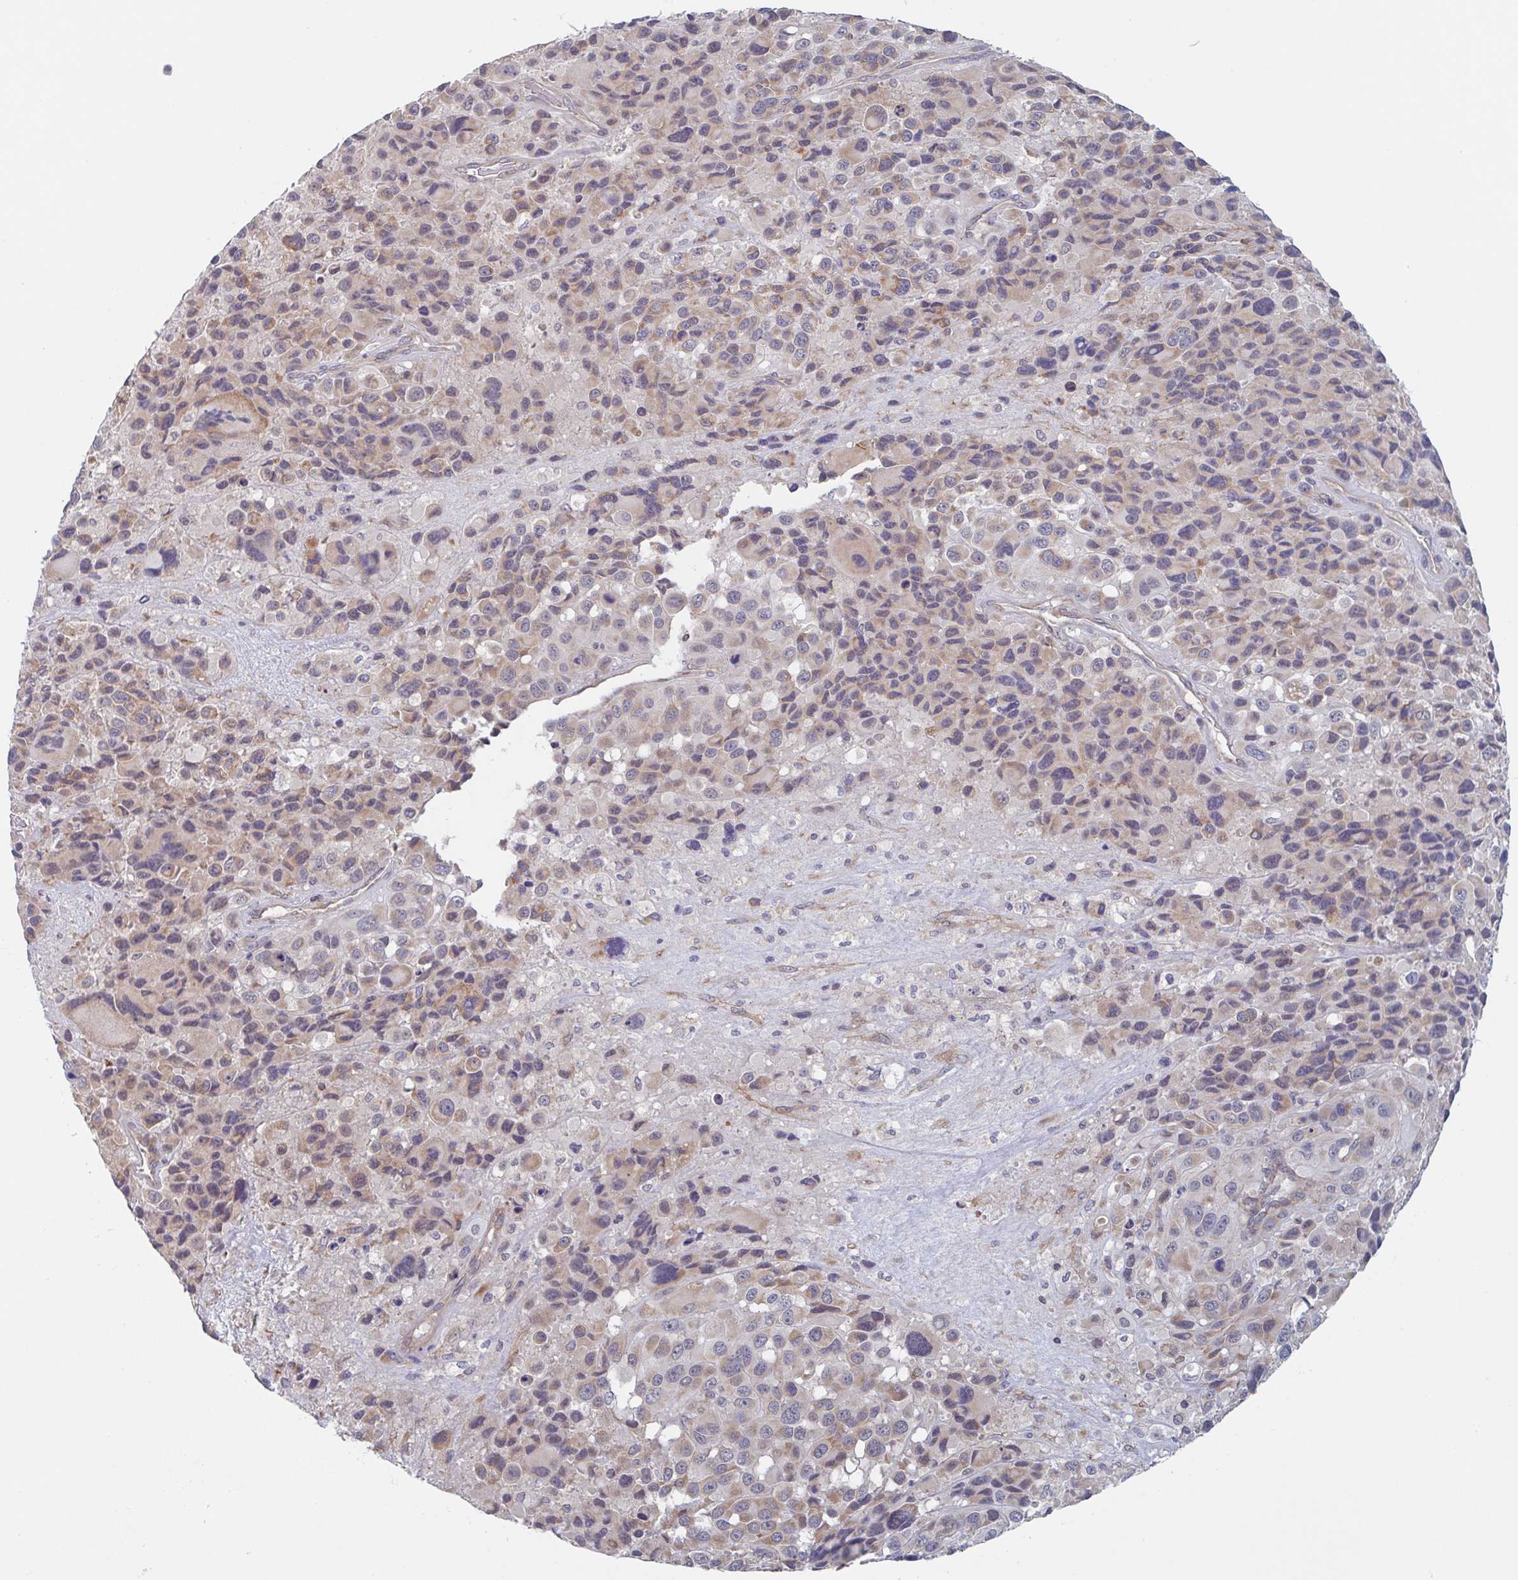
{"staining": {"intensity": "weak", "quantity": ">75%", "location": "cytoplasmic/membranous"}, "tissue": "melanoma", "cell_type": "Tumor cells", "image_type": "cancer", "snomed": [{"axis": "morphology", "description": "Malignant melanoma, Metastatic site"}, {"axis": "topography", "description": "Lymph node"}], "caption": "Melanoma stained with a protein marker reveals weak staining in tumor cells.", "gene": "SURF1", "patient": {"sex": "female", "age": 65}}